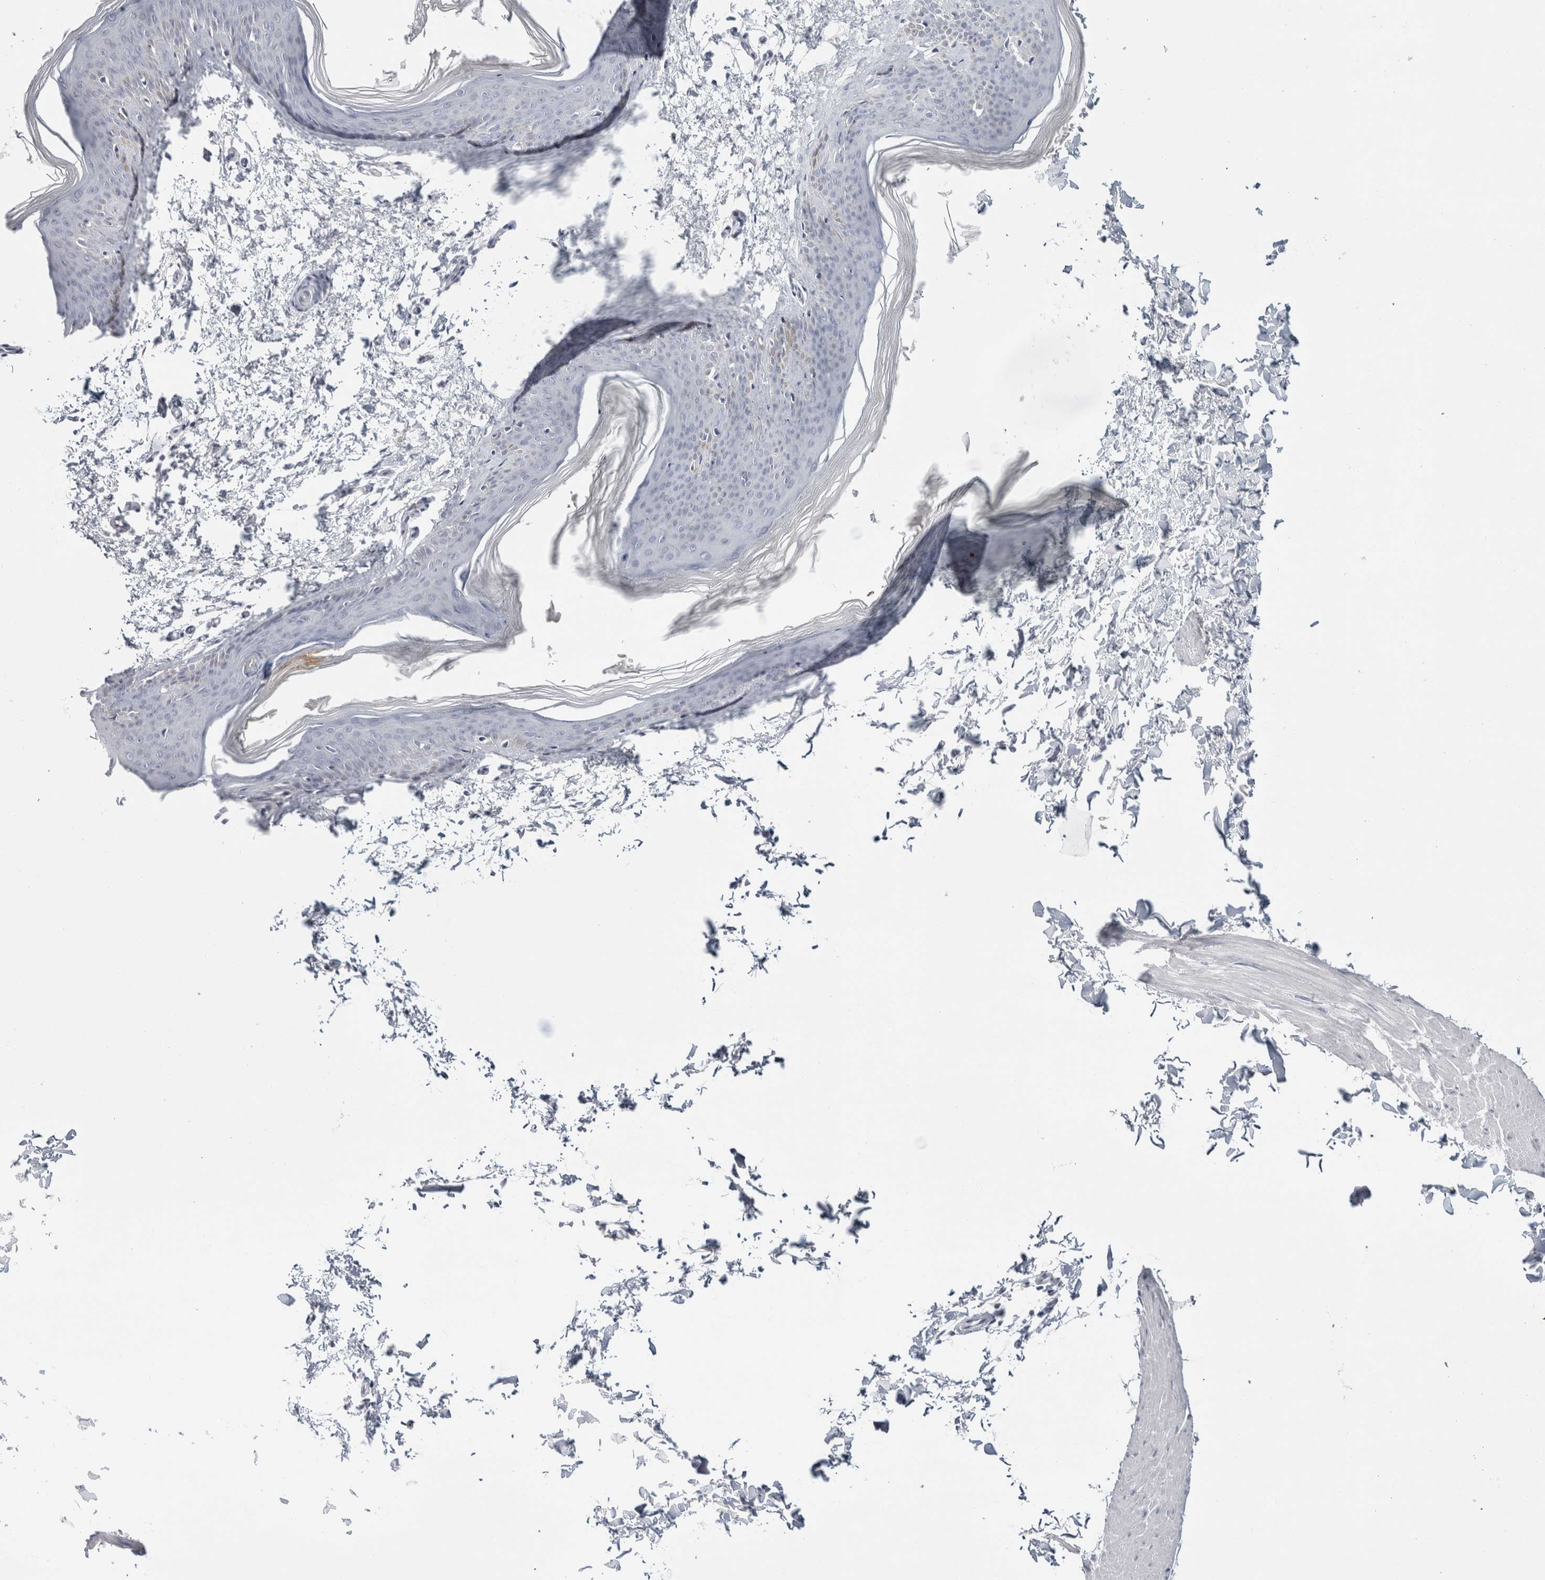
{"staining": {"intensity": "negative", "quantity": "none", "location": "none"}, "tissue": "skin", "cell_type": "Fibroblasts", "image_type": "normal", "snomed": [{"axis": "morphology", "description": "Normal tissue, NOS"}, {"axis": "topography", "description": "Skin"}], "caption": "DAB immunohistochemical staining of unremarkable skin displays no significant positivity in fibroblasts.", "gene": "RPH3AL", "patient": {"sex": "female", "age": 27}}